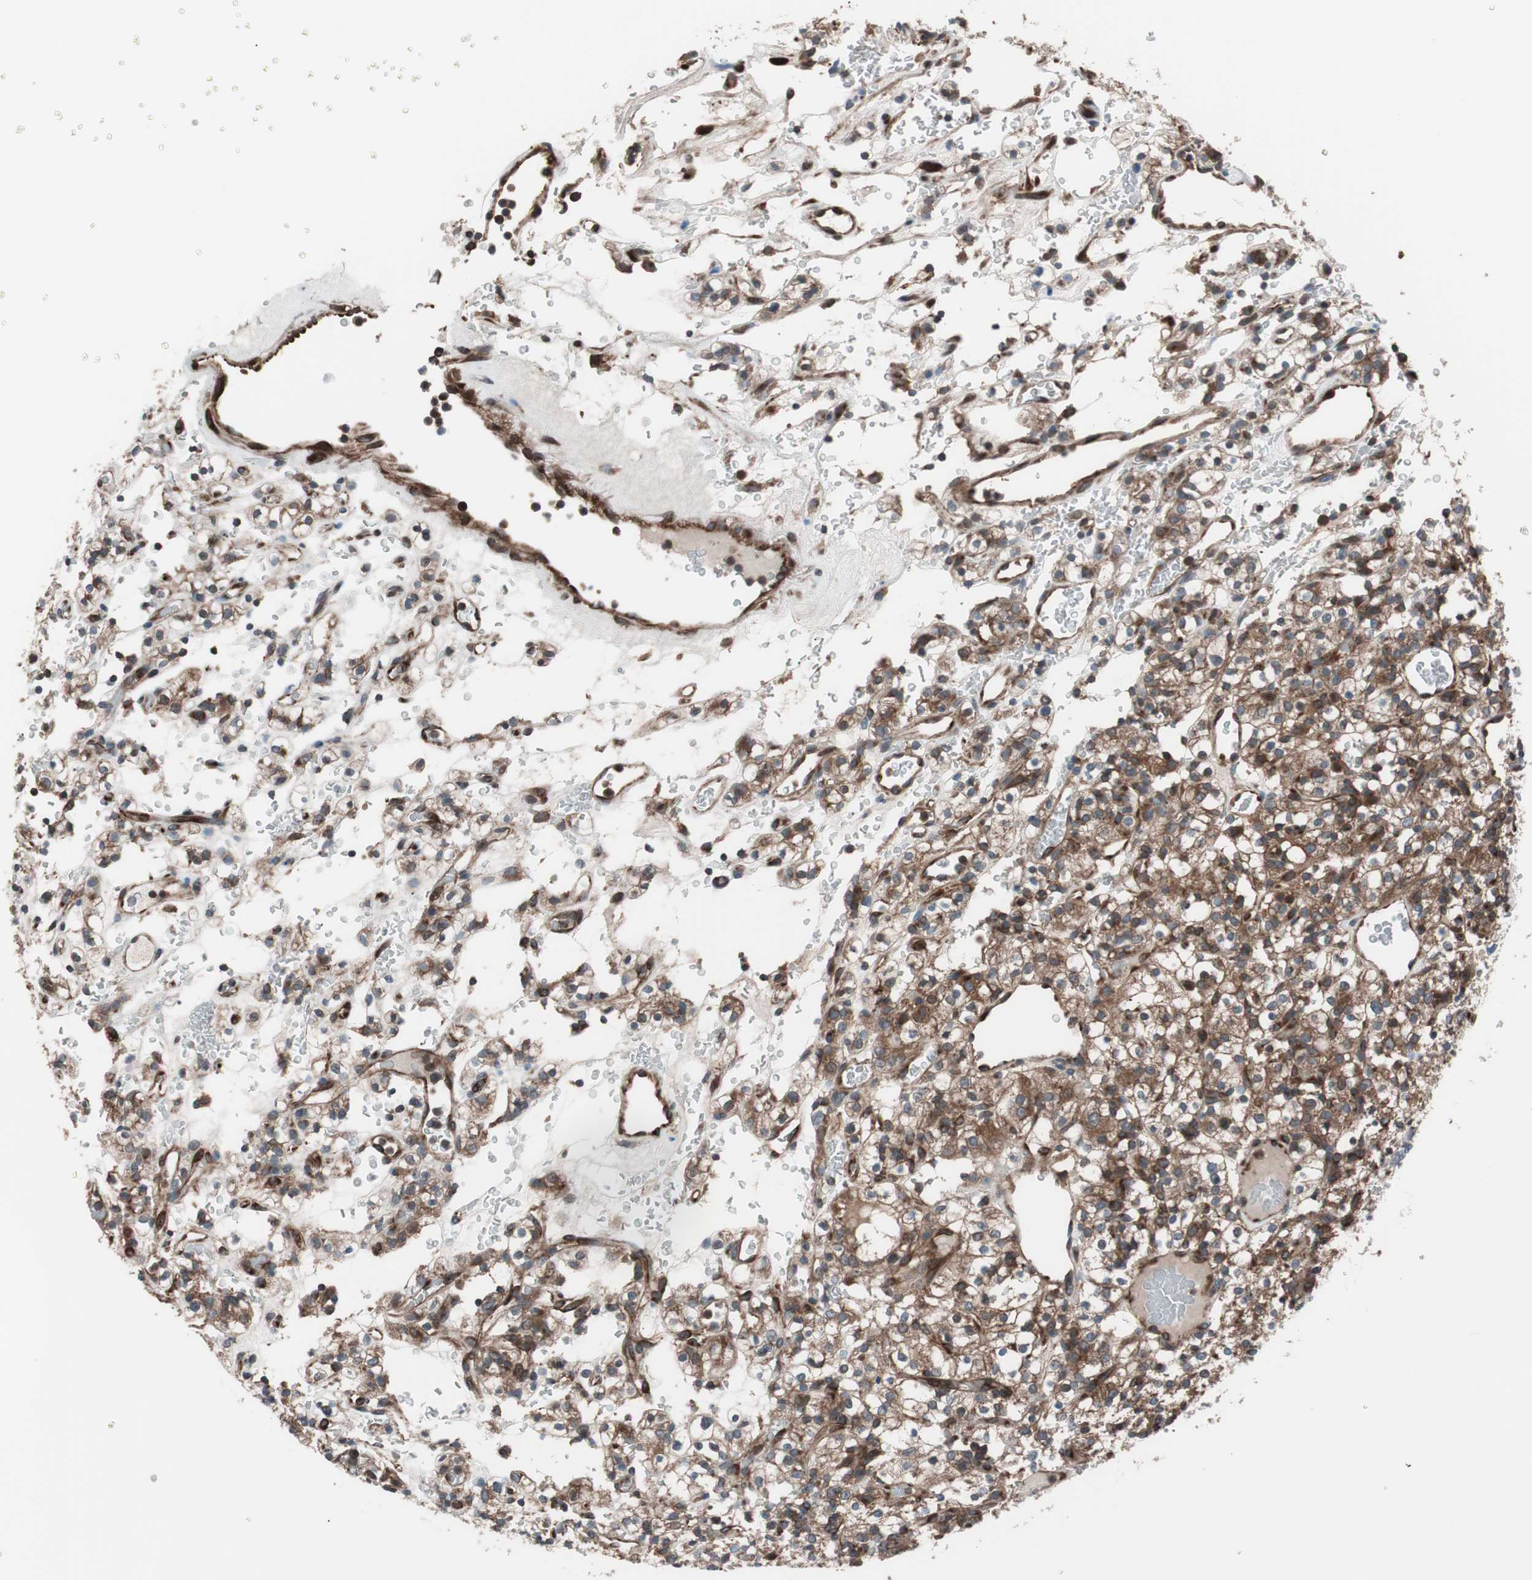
{"staining": {"intensity": "moderate", "quantity": "25%-75%", "location": "cytoplasmic/membranous"}, "tissue": "renal cancer", "cell_type": "Tumor cells", "image_type": "cancer", "snomed": [{"axis": "morphology", "description": "Normal tissue, NOS"}, {"axis": "morphology", "description": "Adenocarcinoma, NOS"}, {"axis": "topography", "description": "Kidney"}], "caption": "IHC histopathology image of neoplastic tissue: human adenocarcinoma (renal) stained using IHC exhibits medium levels of moderate protein expression localized specifically in the cytoplasmic/membranous of tumor cells, appearing as a cytoplasmic/membranous brown color.", "gene": "SEC31A", "patient": {"sex": "female", "age": 72}}